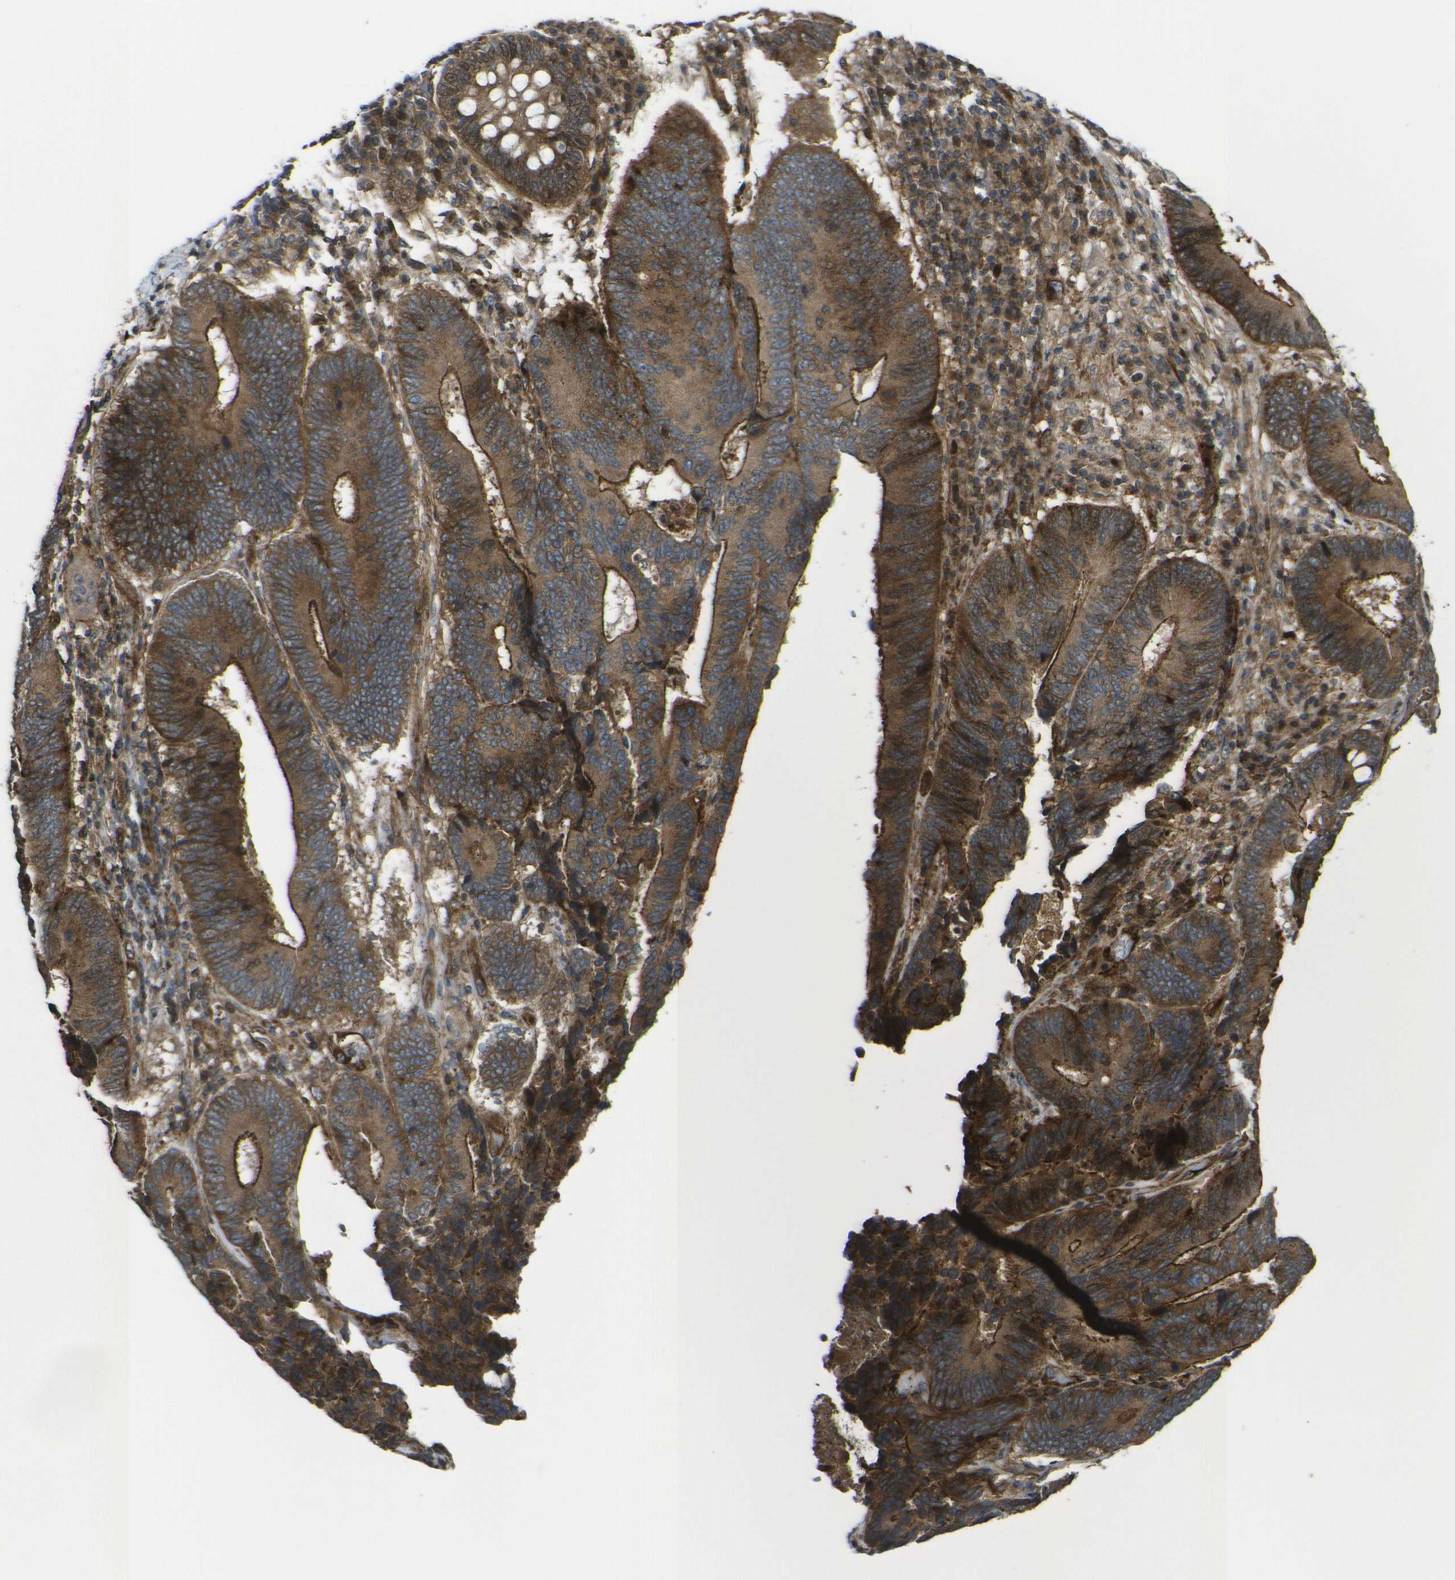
{"staining": {"intensity": "strong", "quantity": ">75%", "location": "cytoplasmic/membranous"}, "tissue": "colorectal cancer", "cell_type": "Tumor cells", "image_type": "cancer", "snomed": [{"axis": "morphology", "description": "Adenocarcinoma, NOS"}, {"axis": "topography", "description": "Colon"}], "caption": "Protein analysis of colorectal adenocarcinoma tissue displays strong cytoplasmic/membranous positivity in about >75% of tumor cells.", "gene": "ECE1", "patient": {"sex": "female", "age": 78}}